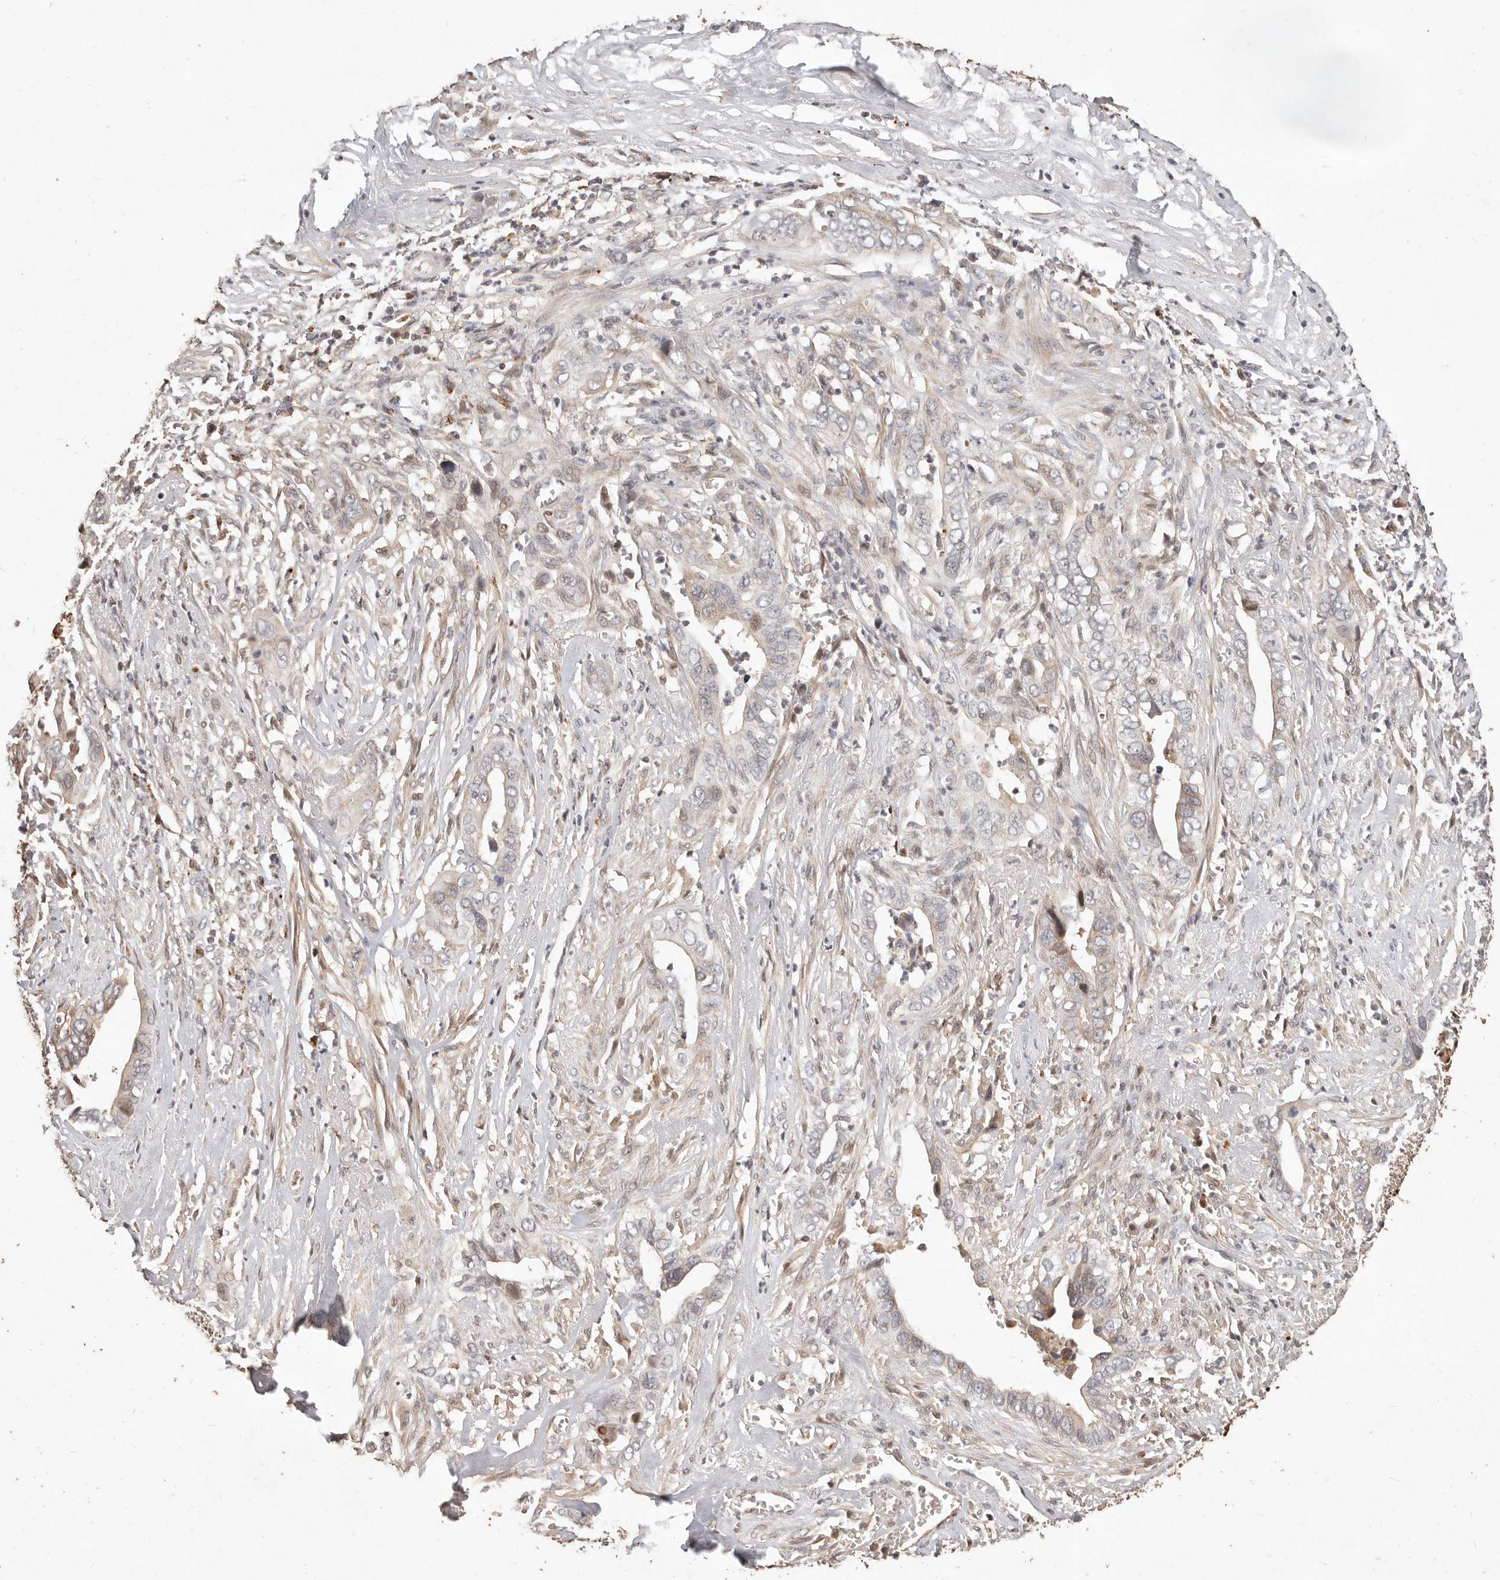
{"staining": {"intensity": "weak", "quantity": "25%-75%", "location": "cytoplasmic/membranous"}, "tissue": "liver cancer", "cell_type": "Tumor cells", "image_type": "cancer", "snomed": [{"axis": "morphology", "description": "Cholangiocarcinoma"}, {"axis": "topography", "description": "Liver"}], "caption": "Protein expression analysis of cholangiocarcinoma (liver) exhibits weak cytoplasmic/membranous positivity in approximately 25%-75% of tumor cells.", "gene": "KIF9", "patient": {"sex": "female", "age": 79}}